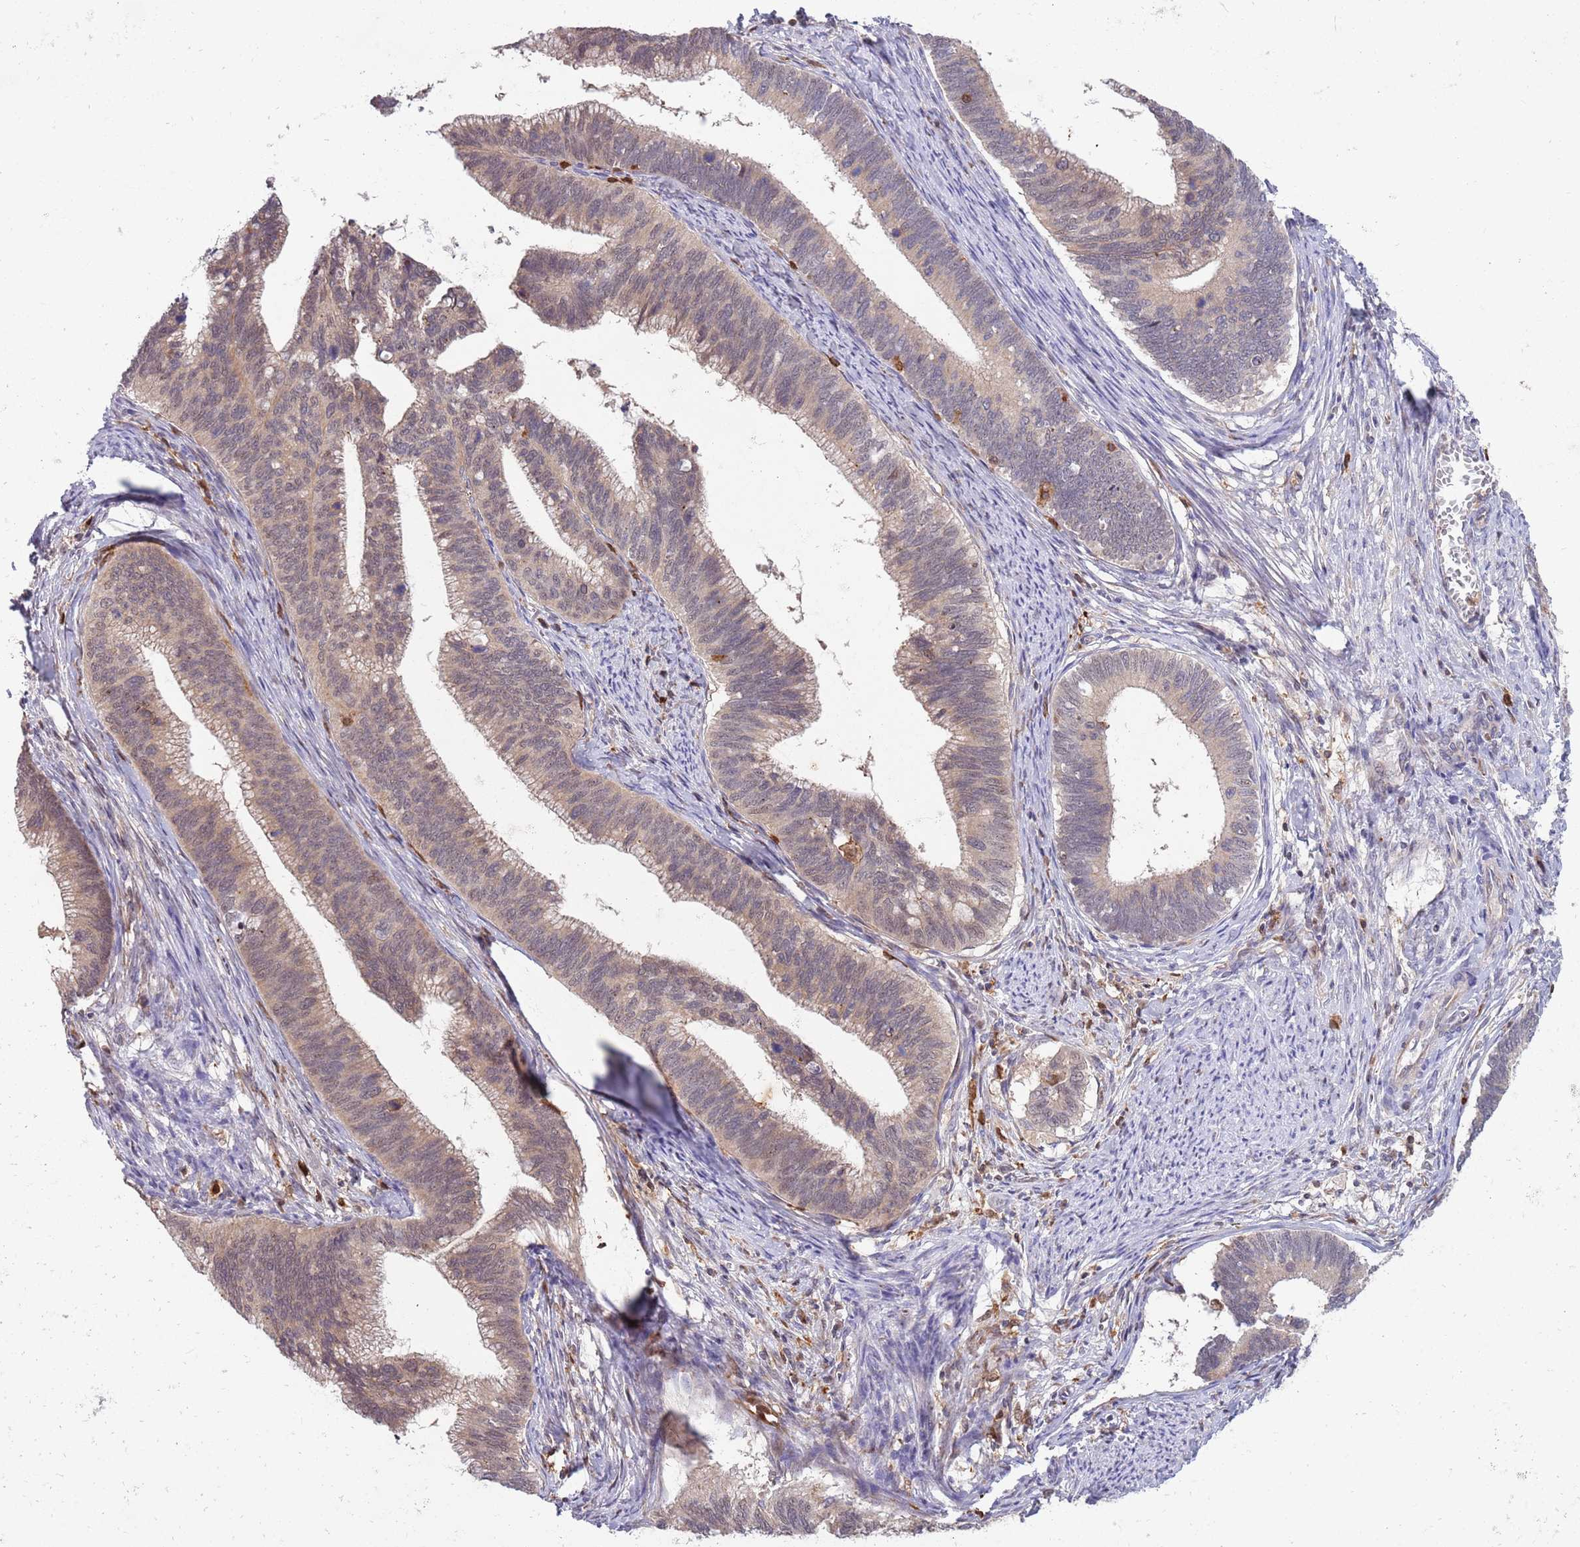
{"staining": {"intensity": "weak", "quantity": "25%-75%", "location": "cytoplasmic/membranous"}, "tissue": "cervical cancer", "cell_type": "Tumor cells", "image_type": "cancer", "snomed": [{"axis": "morphology", "description": "Adenocarcinoma, NOS"}, {"axis": "topography", "description": "Cervix"}], "caption": "Adenocarcinoma (cervical) stained with immunohistochemistry (IHC) reveals weak cytoplasmic/membranous positivity in approximately 25%-75% of tumor cells.", "gene": "CCNJL", "patient": {"sex": "female", "age": 42}}